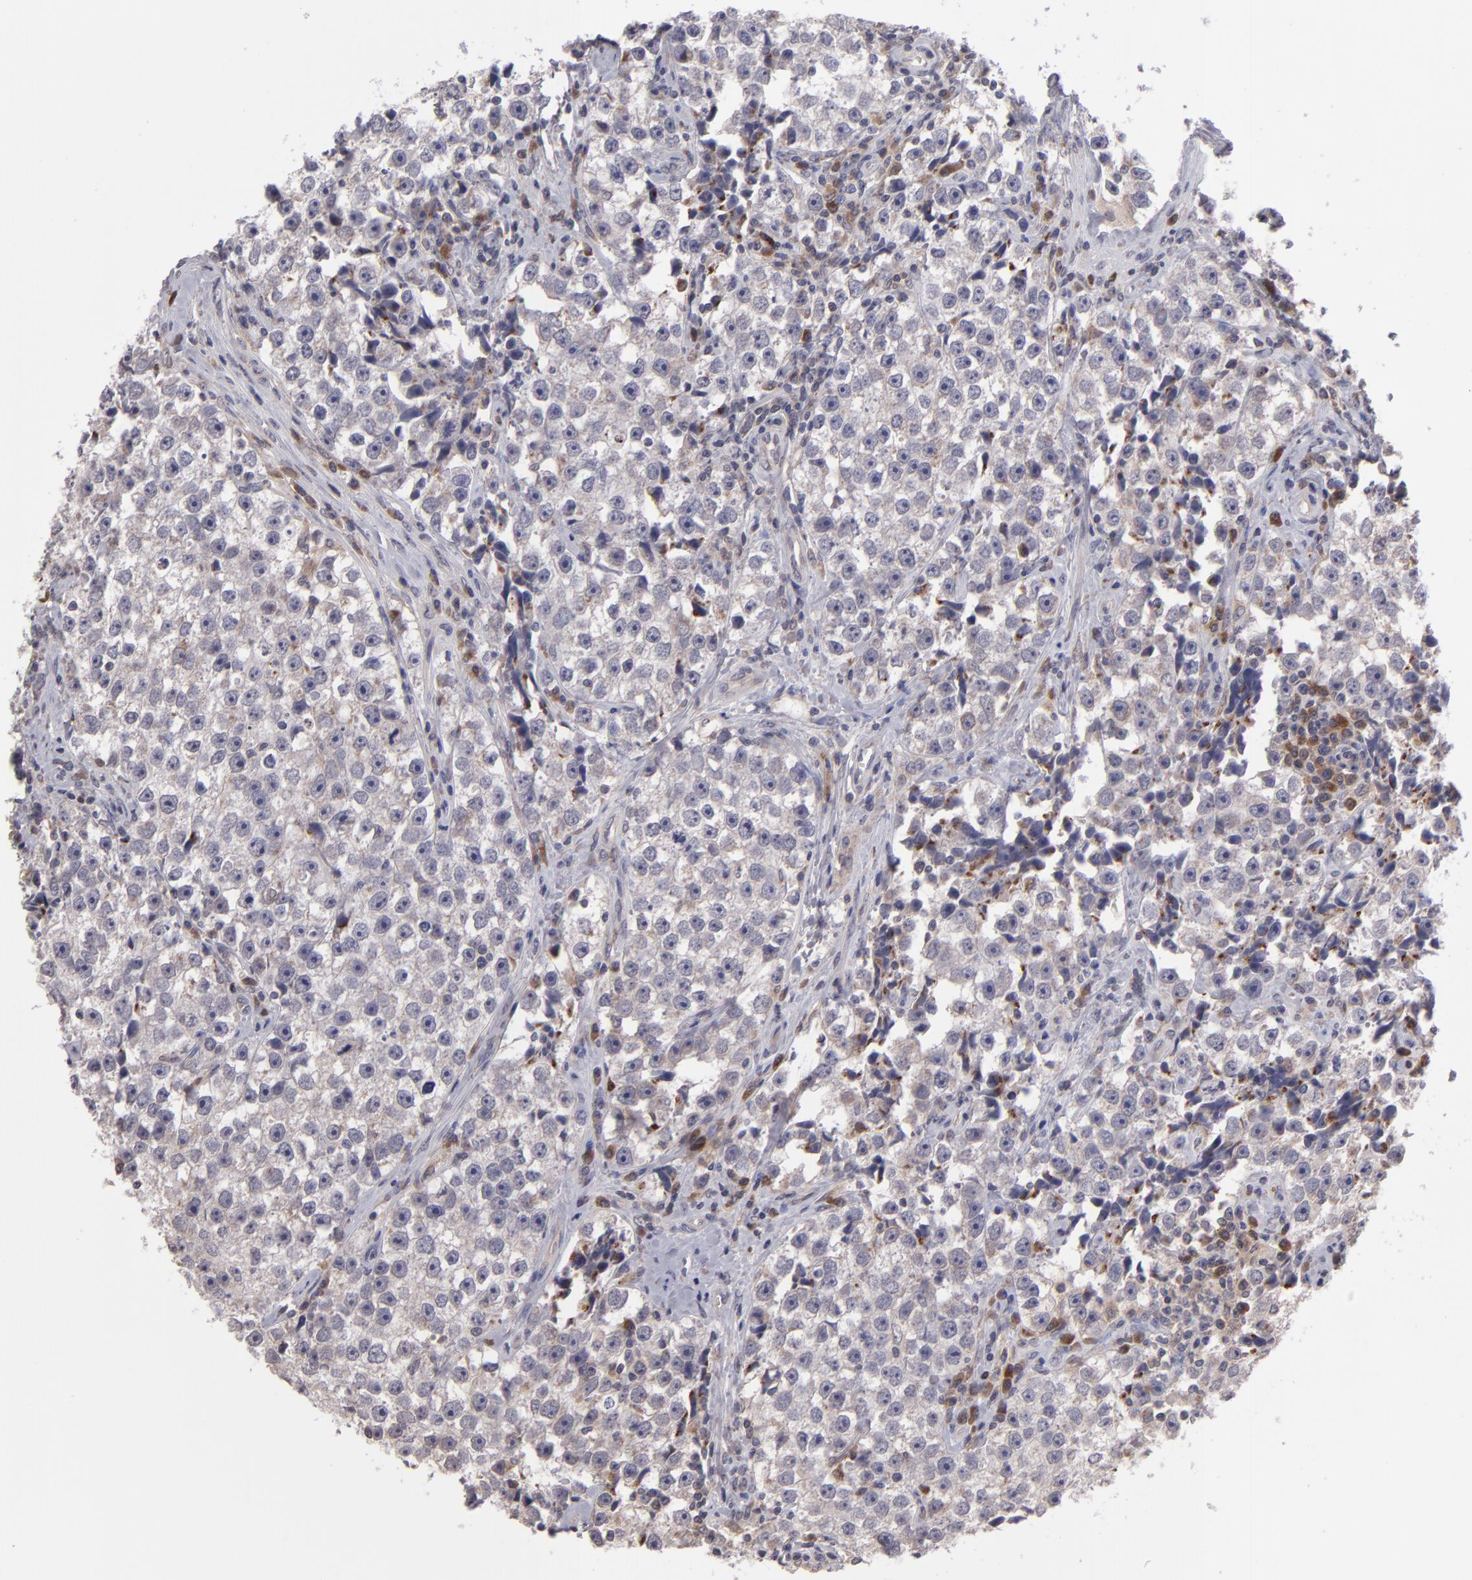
{"staining": {"intensity": "weak", "quantity": "<25%", "location": "cytoplasmic/membranous"}, "tissue": "testis cancer", "cell_type": "Tumor cells", "image_type": "cancer", "snomed": [{"axis": "morphology", "description": "Seminoma, NOS"}, {"axis": "topography", "description": "Testis"}], "caption": "A photomicrograph of human testis seminoma is negative for staining in tumor cells.", "gene": "IL12A", "patient": {"sex": "male", "age": 32}}